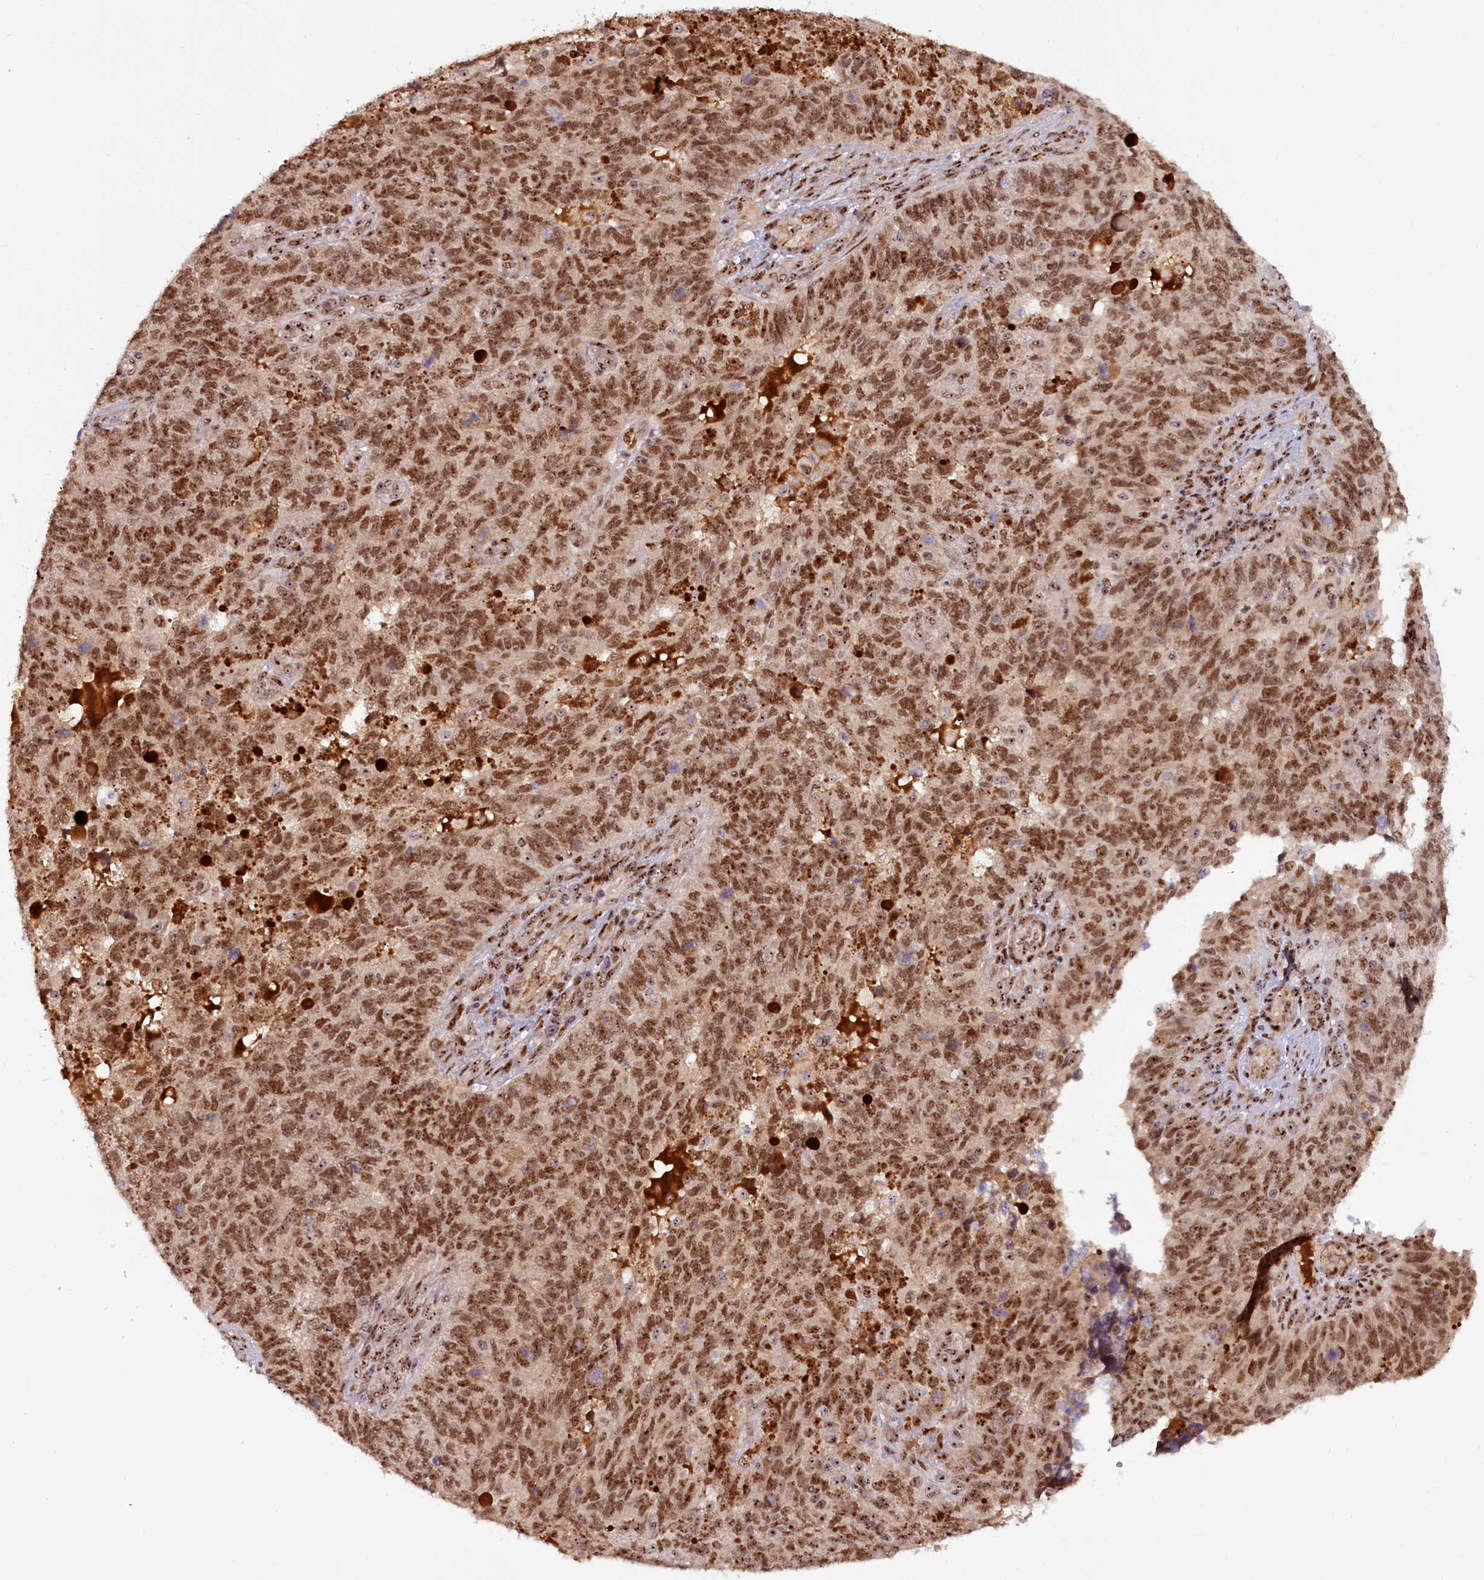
{"staining": {"intensity": "strong", "quantity": ">75%", "location": "nuclear"}, "tissue": "endometrial cancer", "cell_type": "Tumor cells", "image_type": "cancer", "snomed": [{"axis": "morphology", "description": "Adenocarcinoma, NOS"}, {"axis": "topography", "description": "Endometrium"}], "caption": "The histopathology image displays staining of adenocarcinoma (endometrial), revealing strong nuclear protein expression (brown color) within tumor cells.", "gene": "TCOF1", "patient": {"sex": "female", "age": 66}}